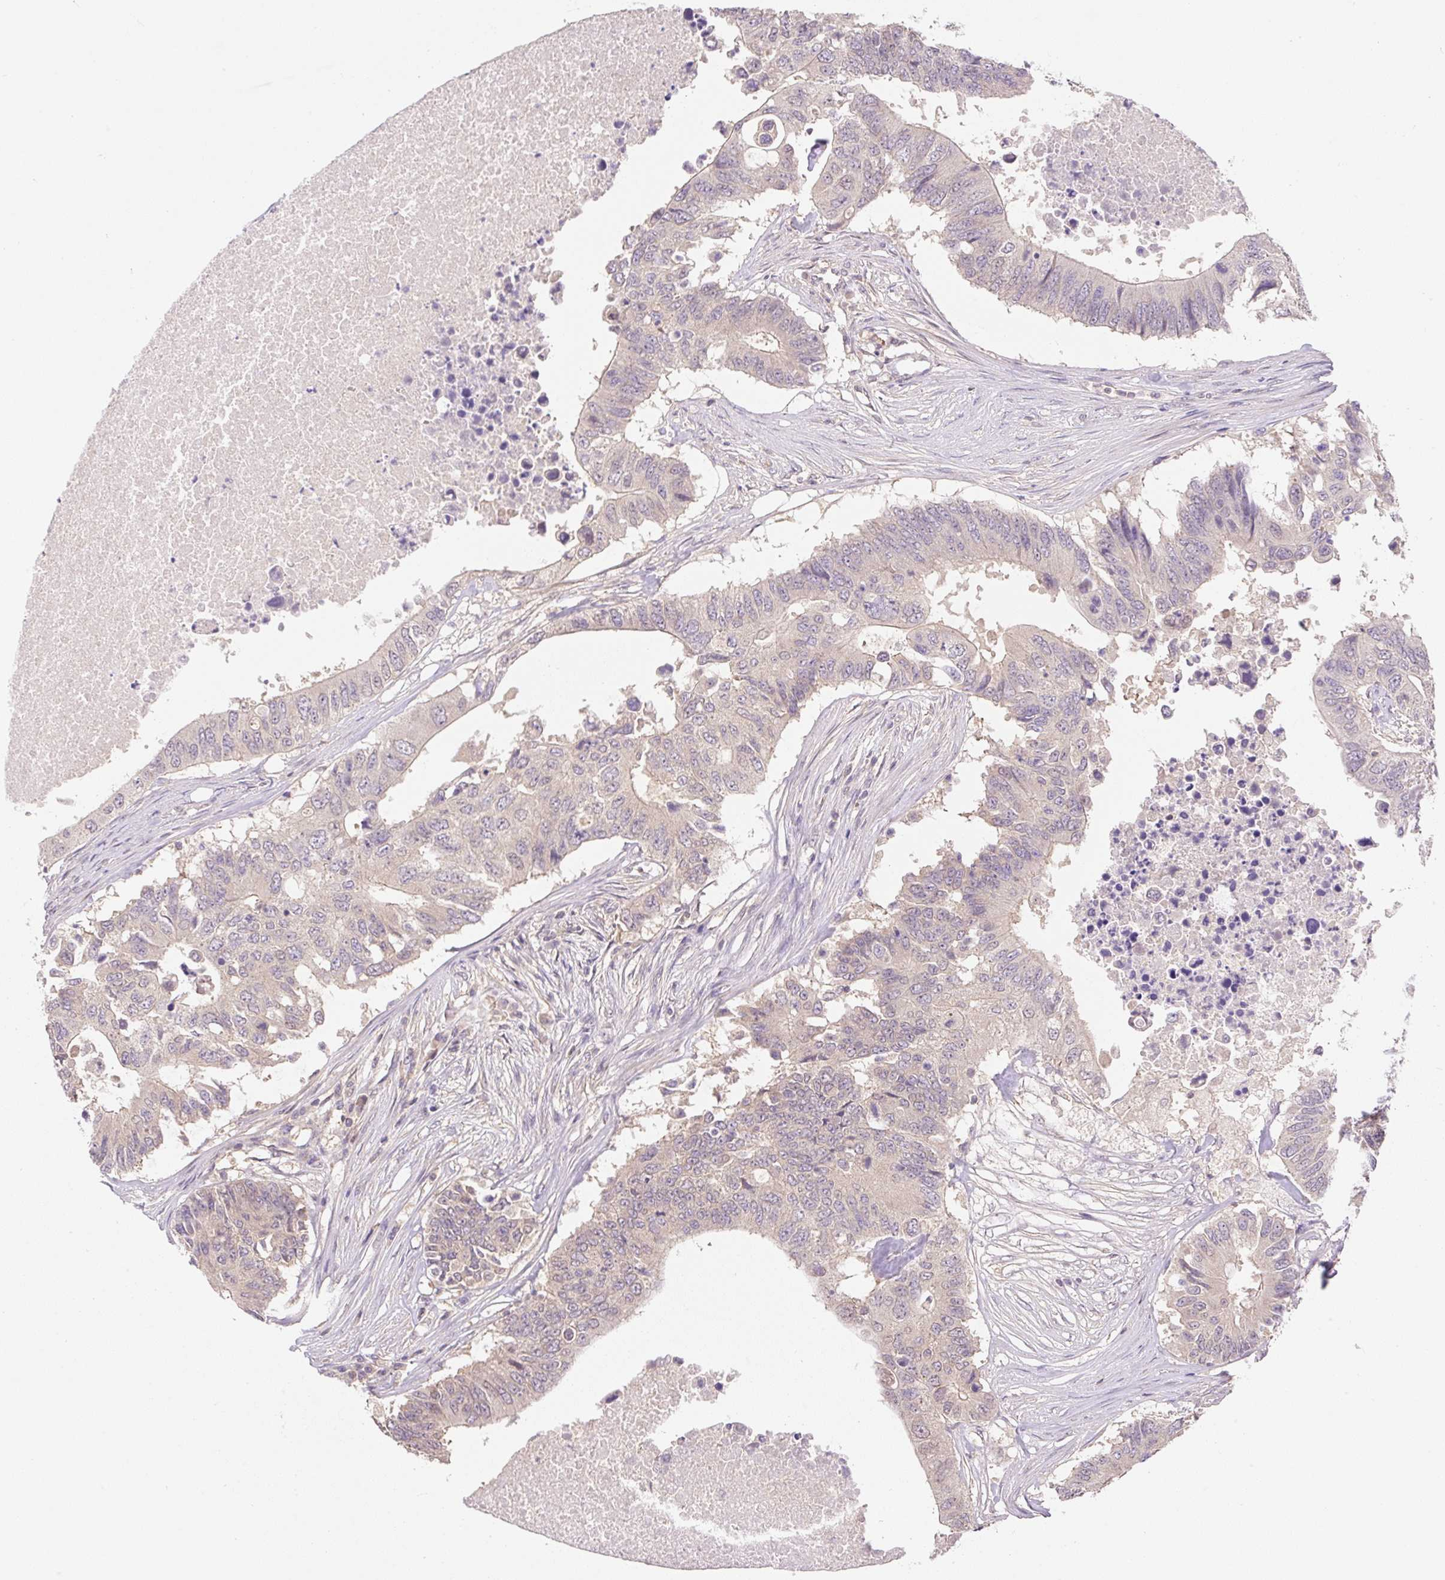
{"staining": {"intensity": "negative", "quantity": "none", "location": "none"}, "tissue": "colorectal cancer", "cell_type": "Tumor cells", "image_type": "cancer", "snomed": [{"axis": "morphology", "description": "Adenocarcinoma, NOS"}, {"axis": "topography", "description": "Colon"}], "caption": "A photomicrograph of colorectal cancer stained for a protein reveals no brown staining in tumor cells.", "gene": "COX8A", "patient": {"sex": "male", "age": 71}}